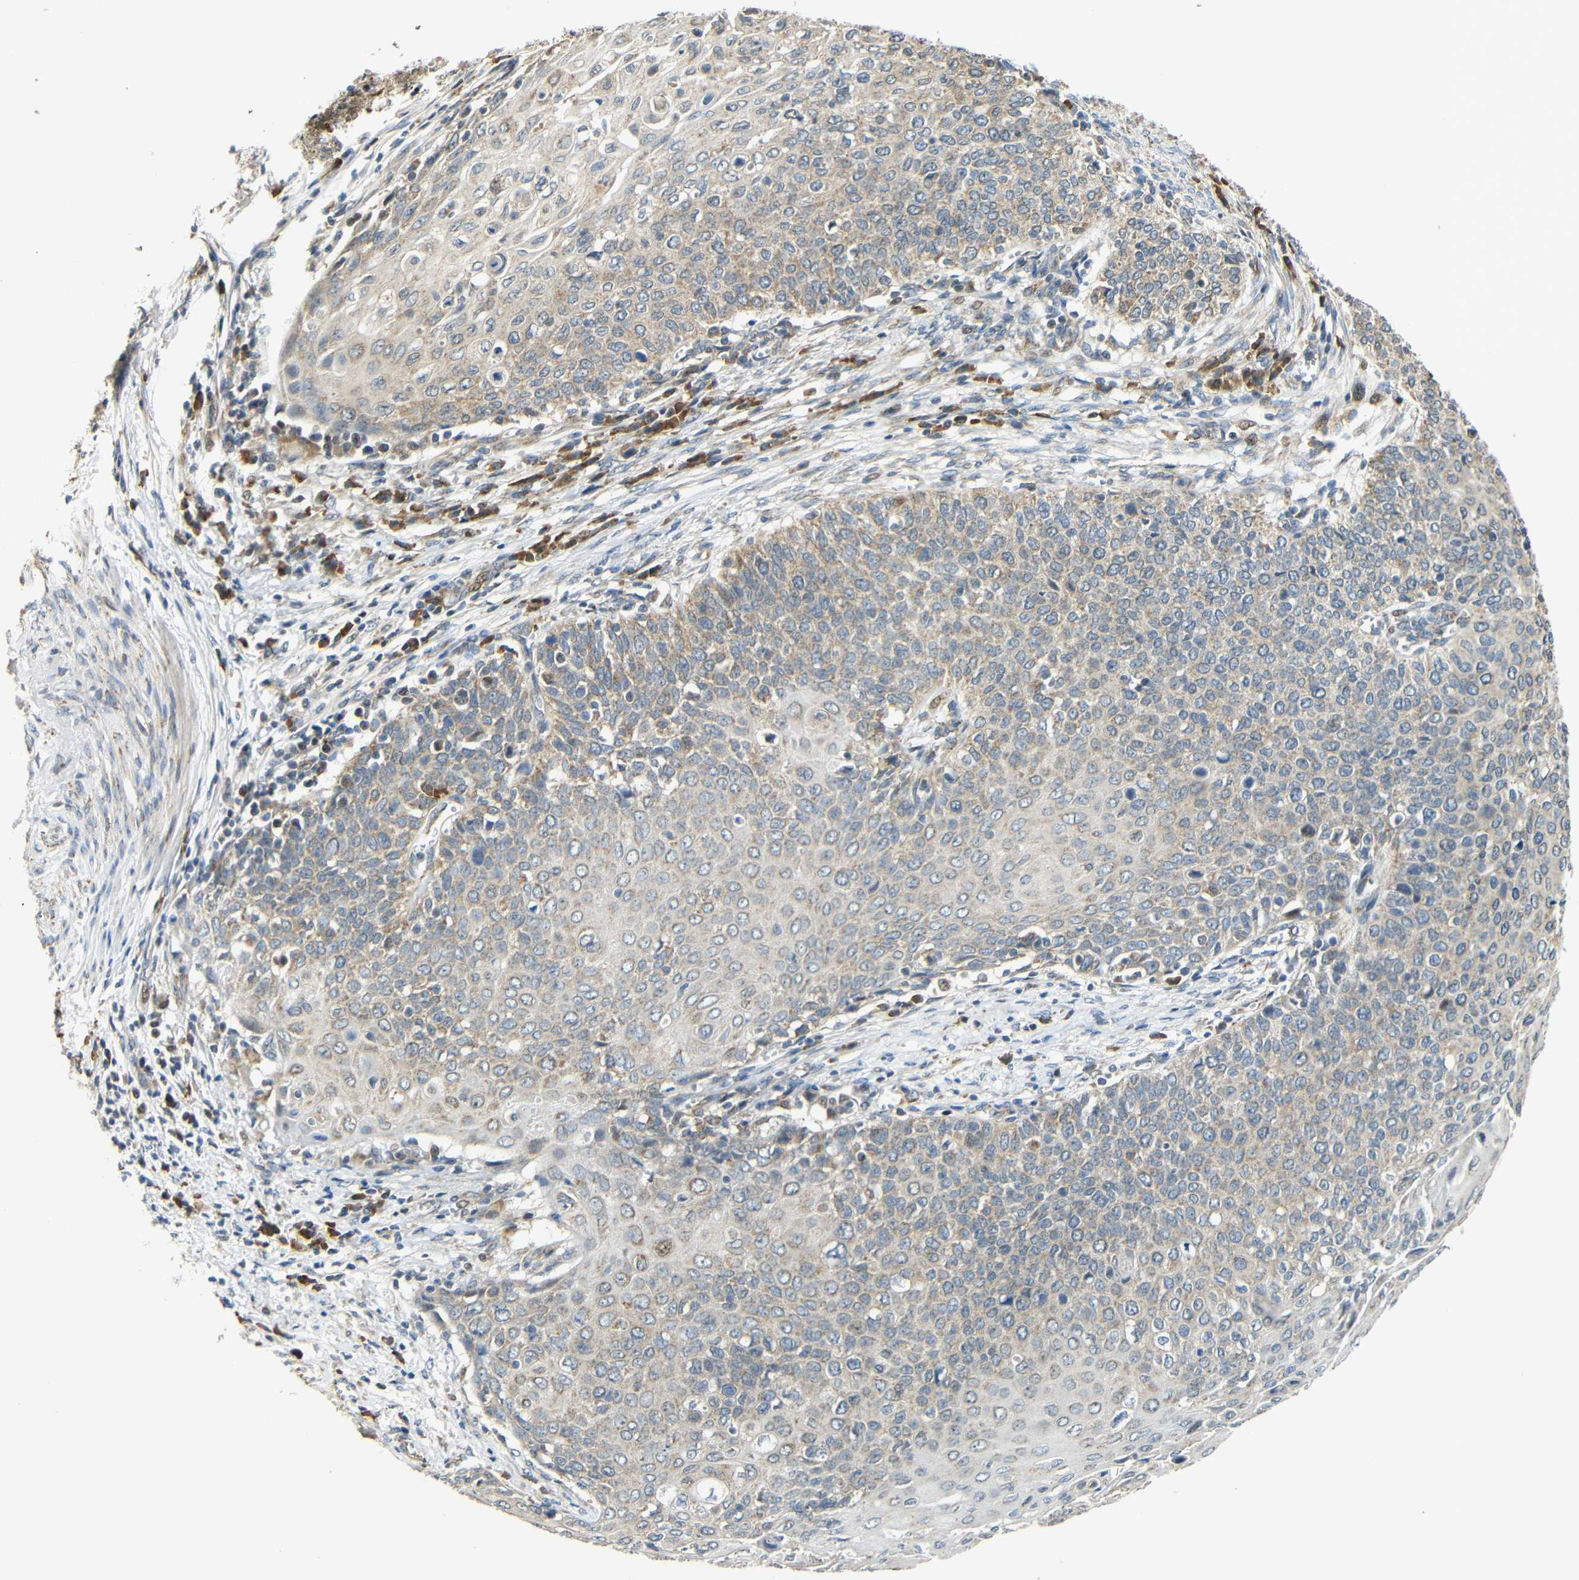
{"staining": {"intensity": "weak", "quantity": "25%-75%", "location": "cytoplasmic/membranous"}, "tissue": "cervical cancer", "cell_type": "Tumor cells", "image_type": "cancer", "snomed": [{"axis": "morphology", "description": "Squamous cell carcinoma, NOS"}, {"axis": "topography", "description": "Cervix"}], "caption": "Tumor cells show low levels of weak cytoplasmic/membranous expression in approximately 25%-75% of cells in human cervical cancer. (Brightfield microscopy of DAB IHC at high magnification).", "gene": "KAZALD1", "patient": {"sex": "female", "age": 39}}